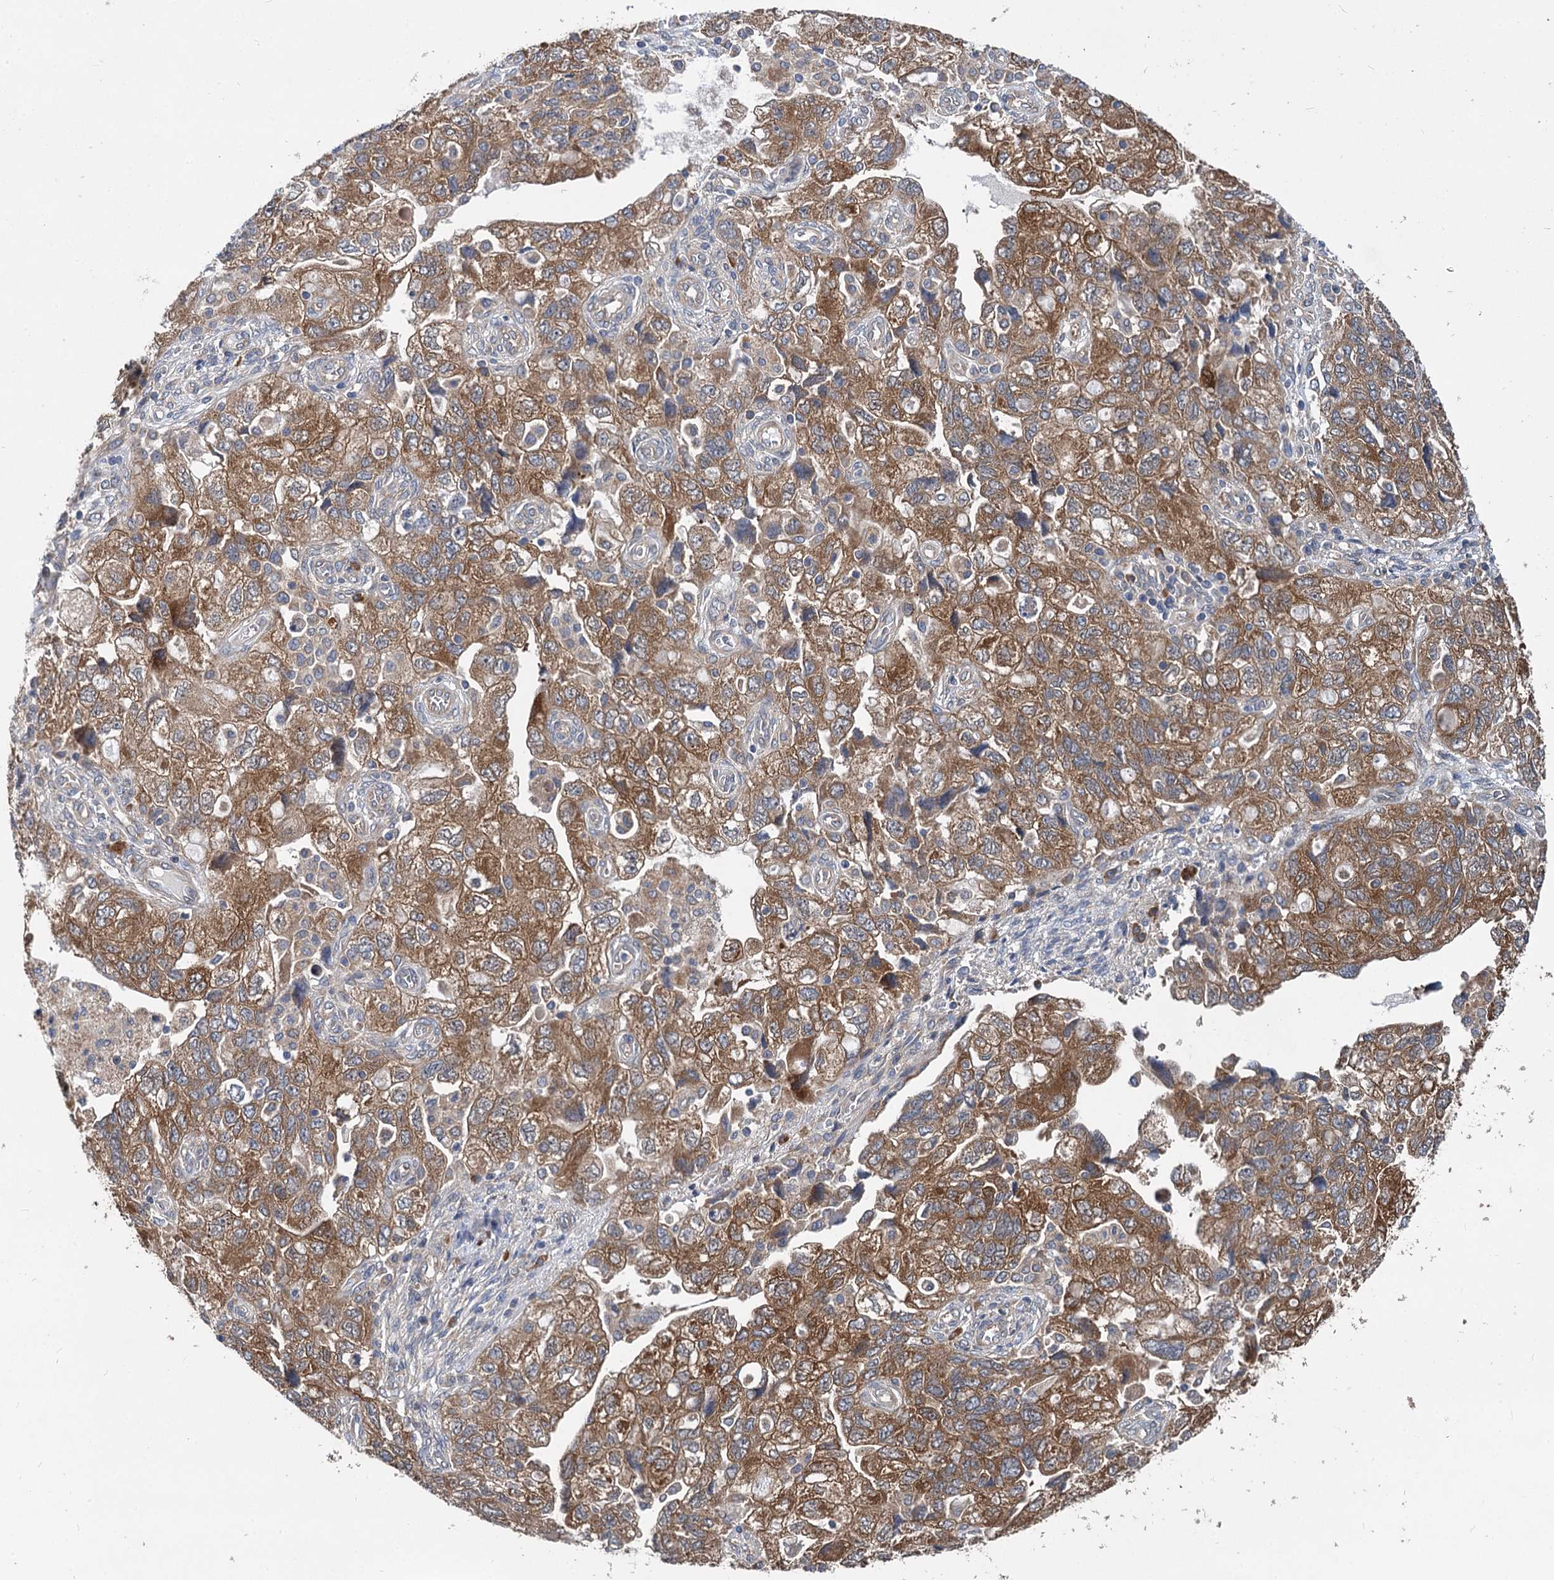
{"staining": {"intensity": "moderate", "quantity": ">75%", "location": "cytoplasmic/membranous"}, "tissue": "ovarian cancer", "cell_type": "Tumor cells", "image_type": "cancer", "snomed": [{"axis": "morphology", "description": "Carcinoma, NOS"}, {"axis": "morphology", "description": "Cystadenocarcinoma, serous, NOS"}, {"axis": "topography", "description": "Ovary"}], "caption": "Immunohistochemistry (IHC) photomicrograph of ovarian cancer (carcinoma) stained for a protein (brown), which demonstrates medium levels of moderate cytoplasmic/membranous positivity in approximately >75% of tumor cells.", "gene": "EIF2B2", "patient": {"sex": "female", "age": 69}}